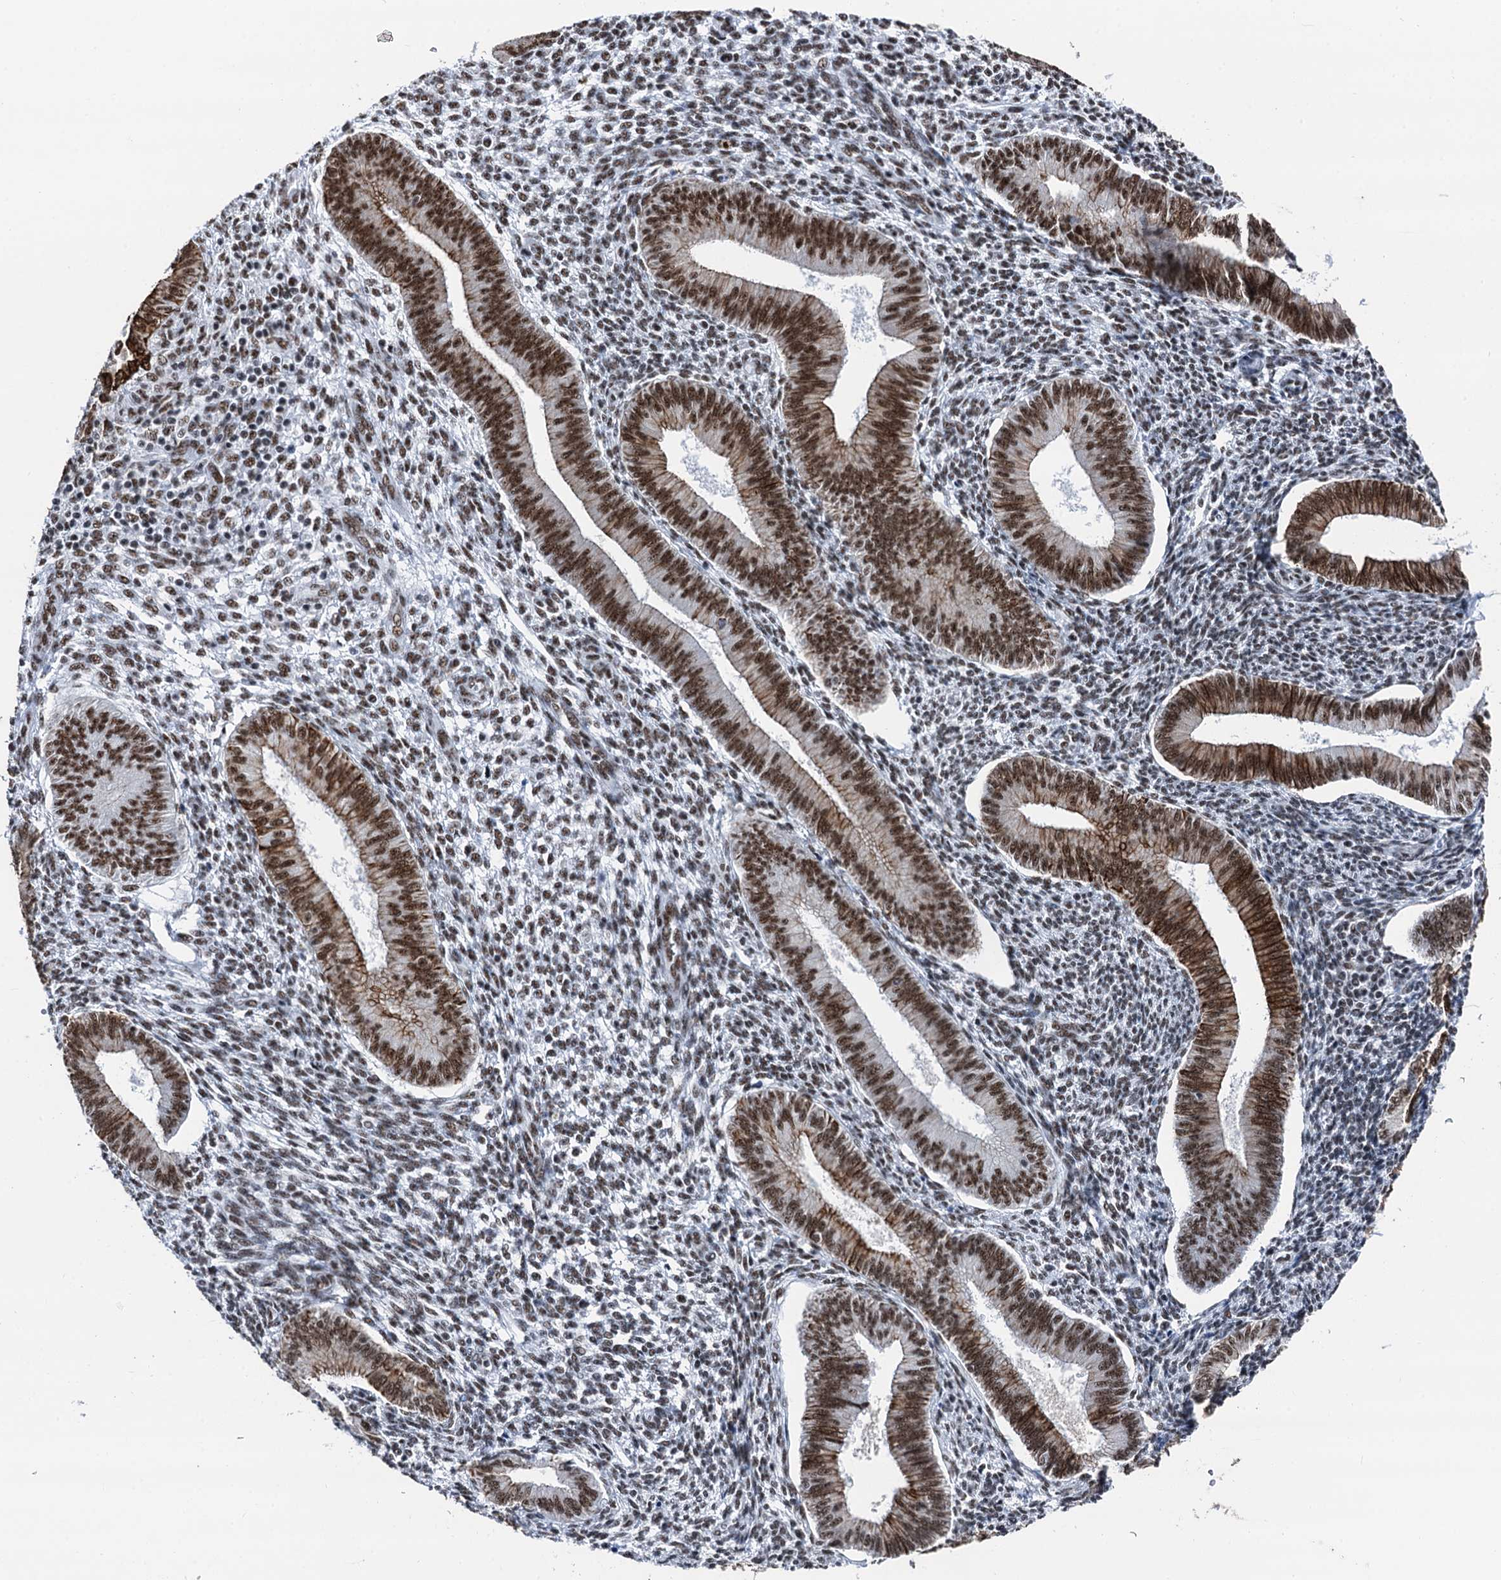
{"staining": {"intensity": "strong", "quantity": "25%-75%", "location": "nuclear"}, "tissue": "endometrium", "cell_type": "Cells in endometrial stroma", "image_type": "normal", "snomed": [{"axis": "morphology", "description": "Normal tissue, NOS"}, {"axis": "topography", "description": "Uterus"}, {"axis": "topography", "description": "Endometrium"}], "caption": "Cells in endometrial stroma show high levels of strong nuclear staining in about 25%-75% of cells in benign human endometrium. The protein is shown in brown color, while the nuclei are stained blue.", "gene": "DDX23", "patient": {"sex": "female", "age": 48}}